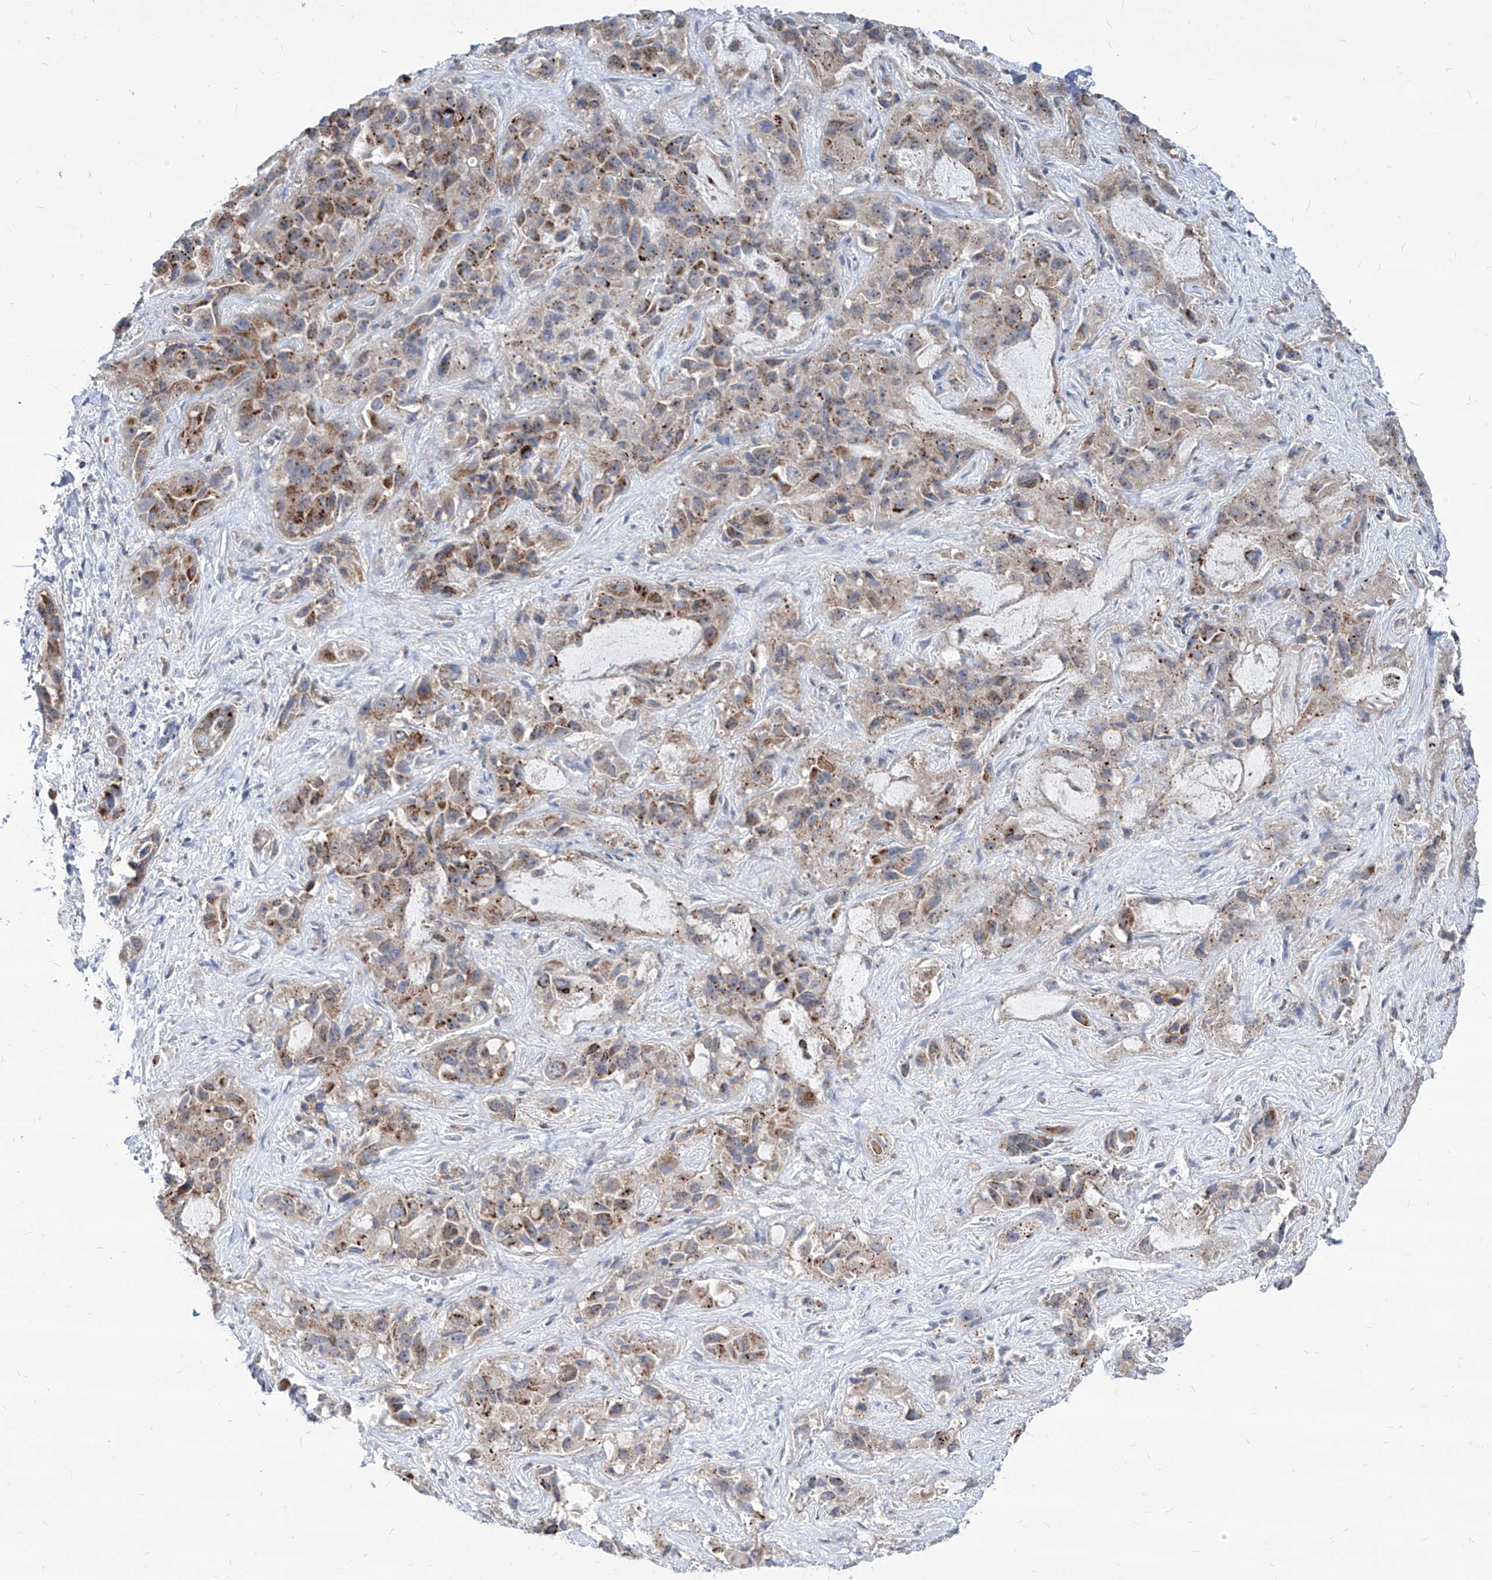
{"staining": {"intensity": "moderate", "quantity": ">75%", "location": "cytoplasmic/membranous"}, "tissue": "liver cancer", "cell_type": "Tumor cells", "image_type": "cancer", "snomed": [{"axis": "morphology", "description": "Cholangiocarcinoma"}, {"axis": "topography", "description": "Liver"}], "caption": "A medium amount of moderate cytoplasmic/membranous positivity is present in approximately >75% of tumor cells in liver cancer (cholangiocarcinoma) tissue.", "gene": "AGPS", "patient": {"sex": "female", "age": 52}}